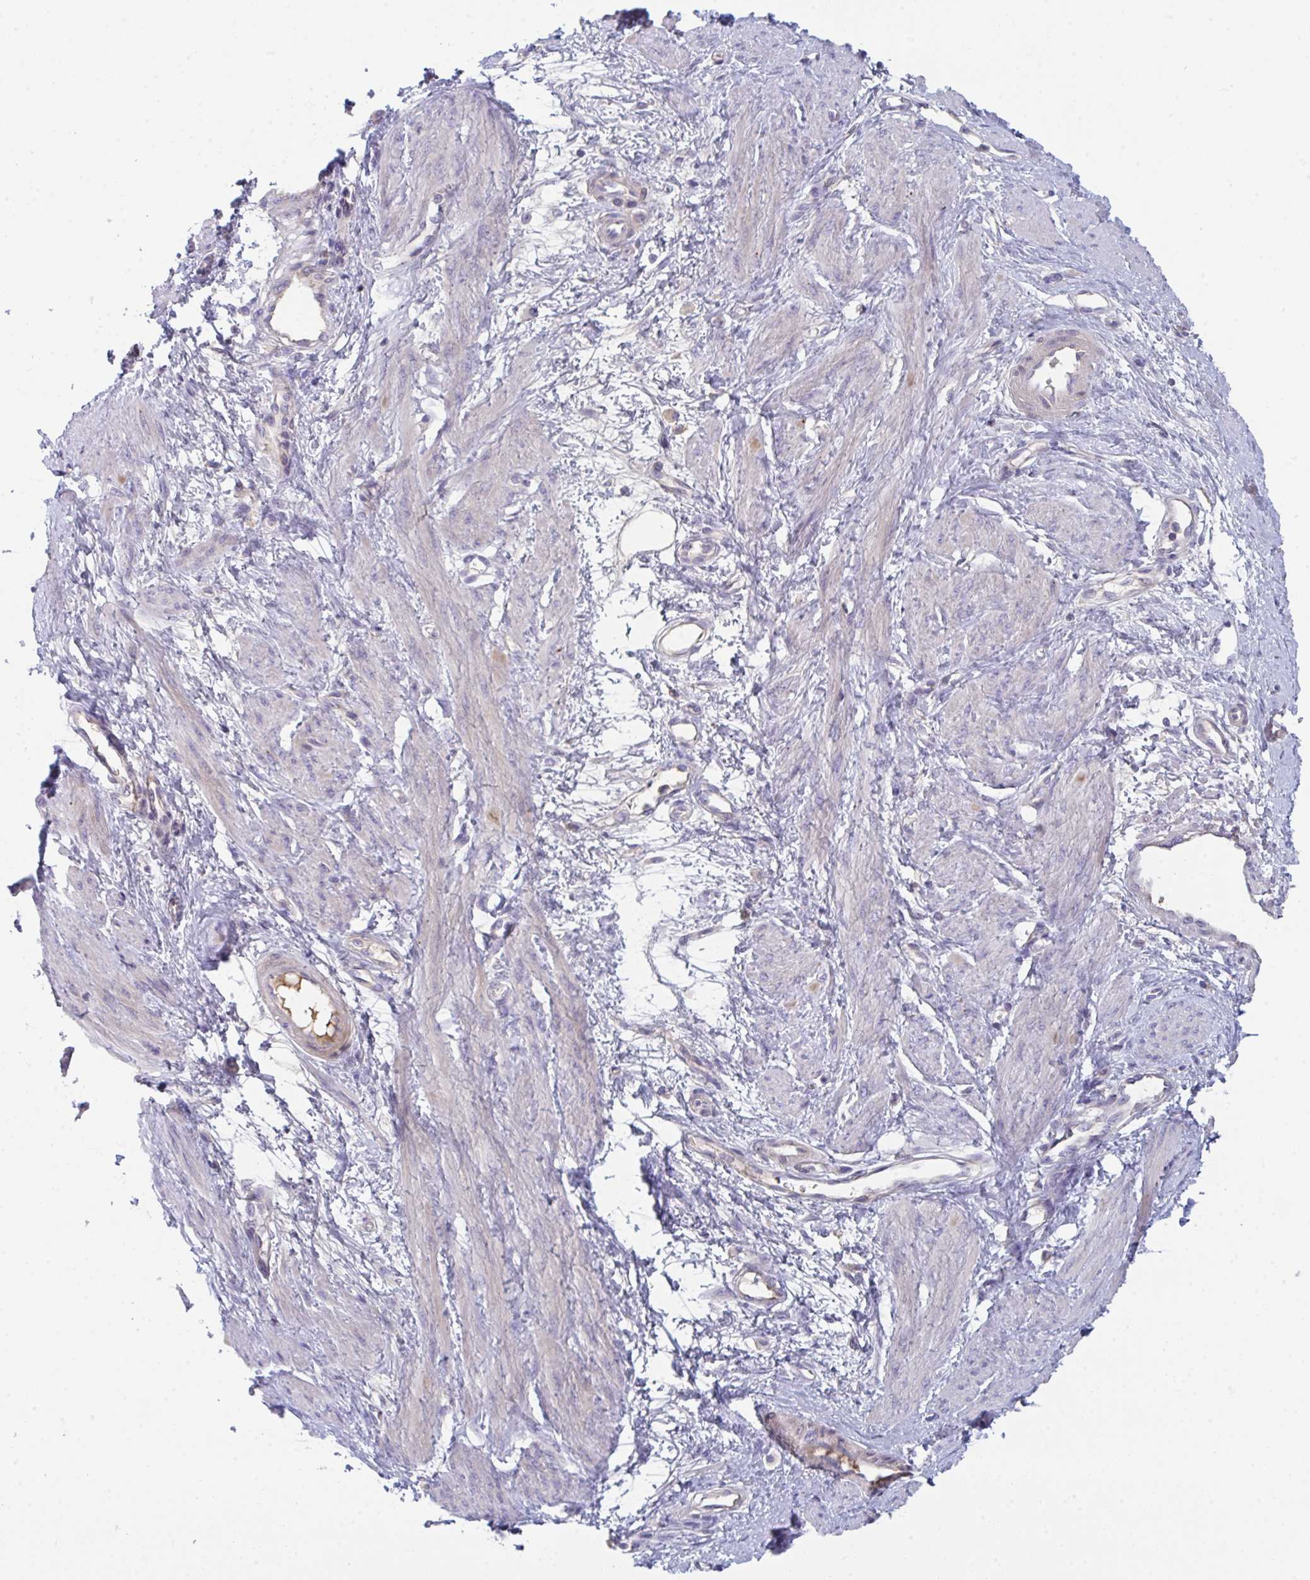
{"staining": {"intensity": "negative", "quantity": "none", "location": "none"}, "tissue": "smooth muscle", "cell_type": "Smooth muscle cells", "image_type": "normal", "snomed": [{"axis": "morphology", "description": "Normal tissue, NOS"}, {"axis": "topography", "description": "Smooth muscle"}, {"axis": "topography", "description": "Uterus"}], "caption": "A high-resolution photomicrograph shows IHC staining of normal smooth muscle, which reveals no significant positivity in smooth muscle cells. Nuclei are stained in blue.", "gene": "HGFAC", "patient": {"sex": "female", "age": 39}}